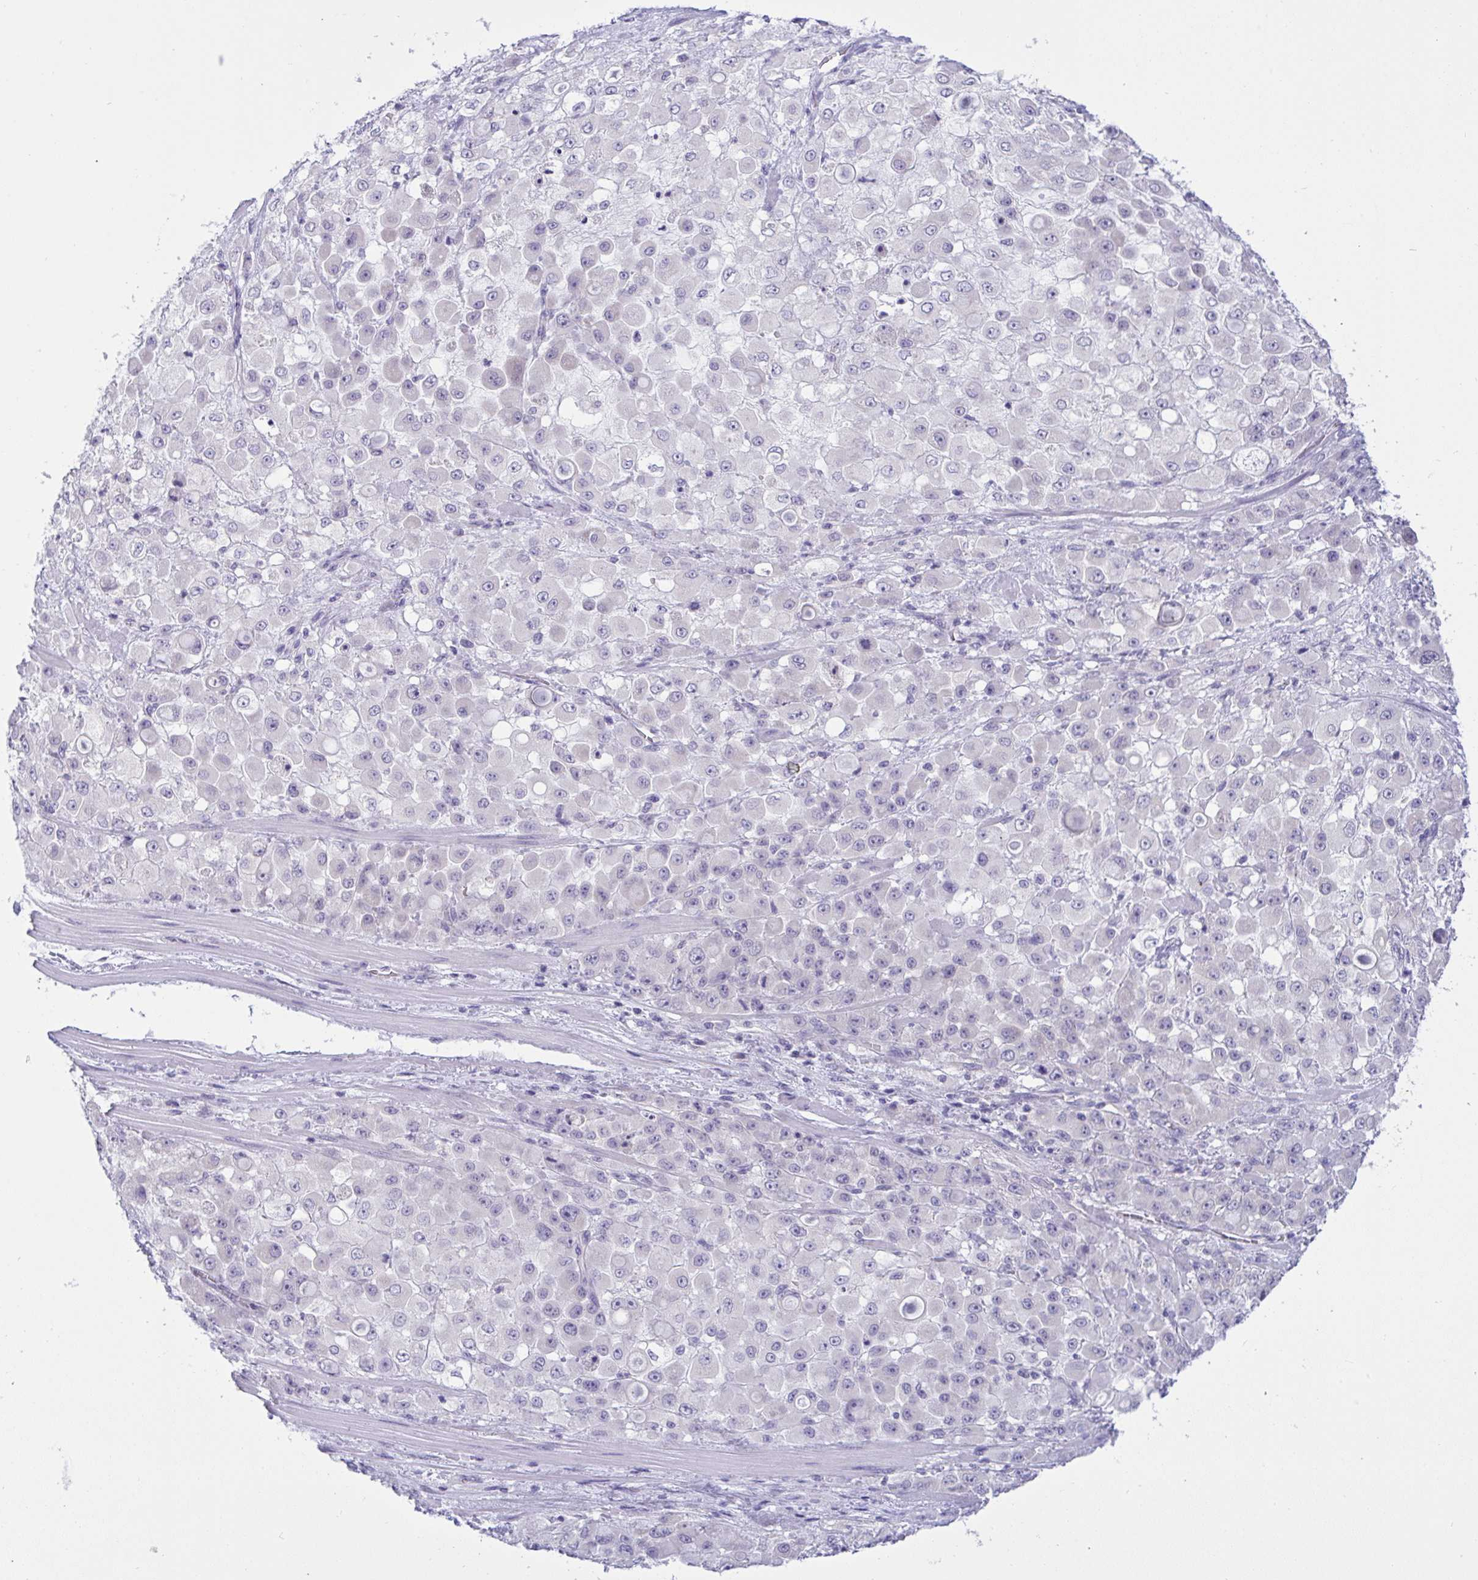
{"staining": {"intensity": "negative", "quantity": "none", "location": "none"}, "tissue": "stomach cancer", "cell_type": "Tumor cells", "image_type": "cancer", "snomed": [{"axis": "morphology", "description": "Adenocarcinoma, NOS"}, {"axis": "topography", "description": "Stomach"}], "caption": "Tumor cells show no significant protein positivity in stomach adenocarcinoma.", "gene": "TMEM41A", "patient": {"sex": "female", "age": 76}}